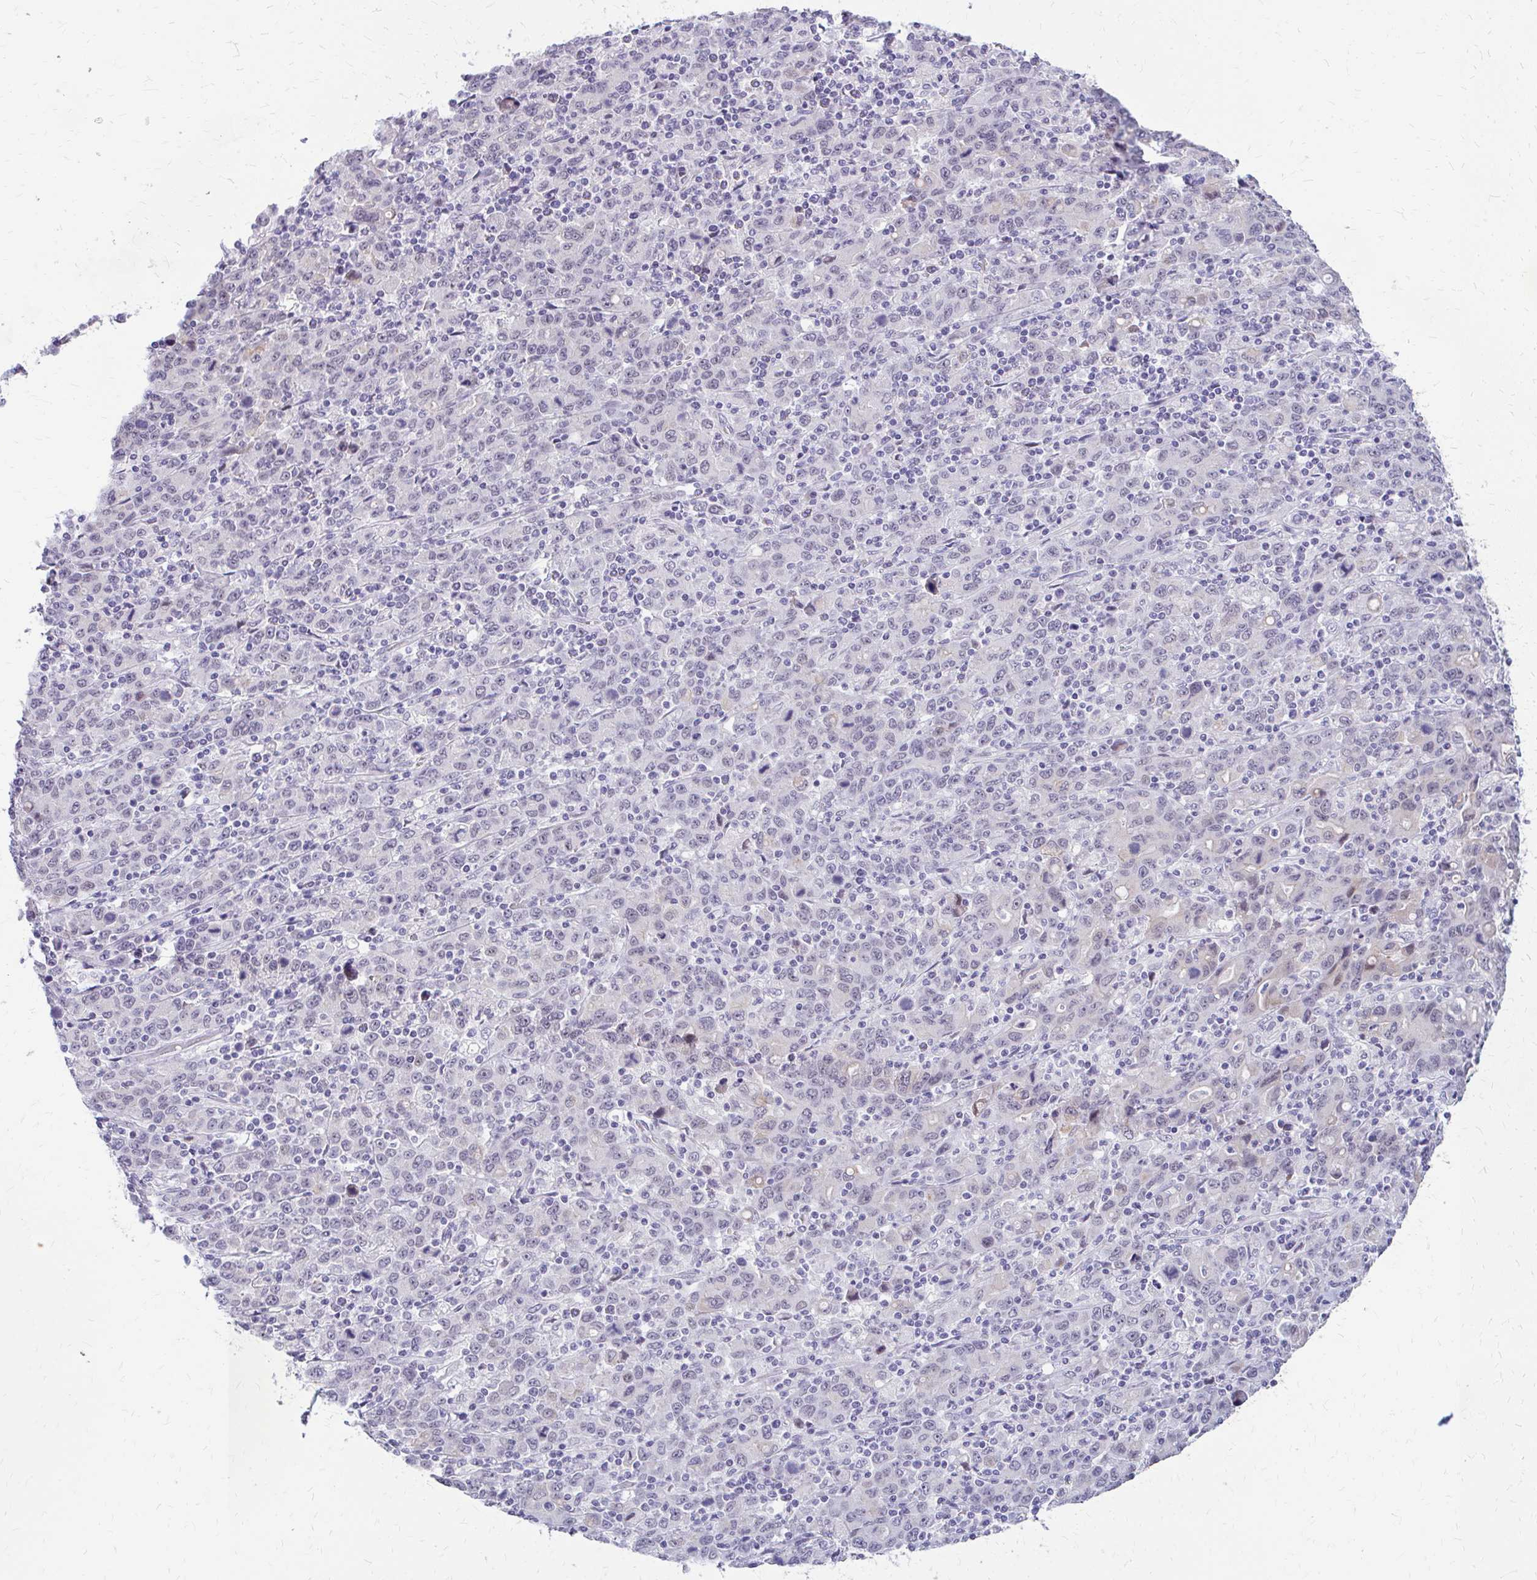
{"staining": {"intensity": "negative", "quantity": "none", "location": "none"}, "tissue": "stomach cancer", "cell_type": "Tumor cells", "image_type": "cancer", "snomed": [{"axis": "morphology", "description": "Adenocarcinoma, NOS"}, {"axis": "topography", "description": "Stomach, upper"}], "caption": "The immunohistochemistry micrograph has no significant expression in tumor cells of stomach cancer tissue. (Stains: DAB immunohistochemistry (IHC) with hematoxylin counter stain, Microscopy: brightfield microscopy at high magnification).", "gene": "RGS16", "patient": {"sex": "male", "age": 69}}